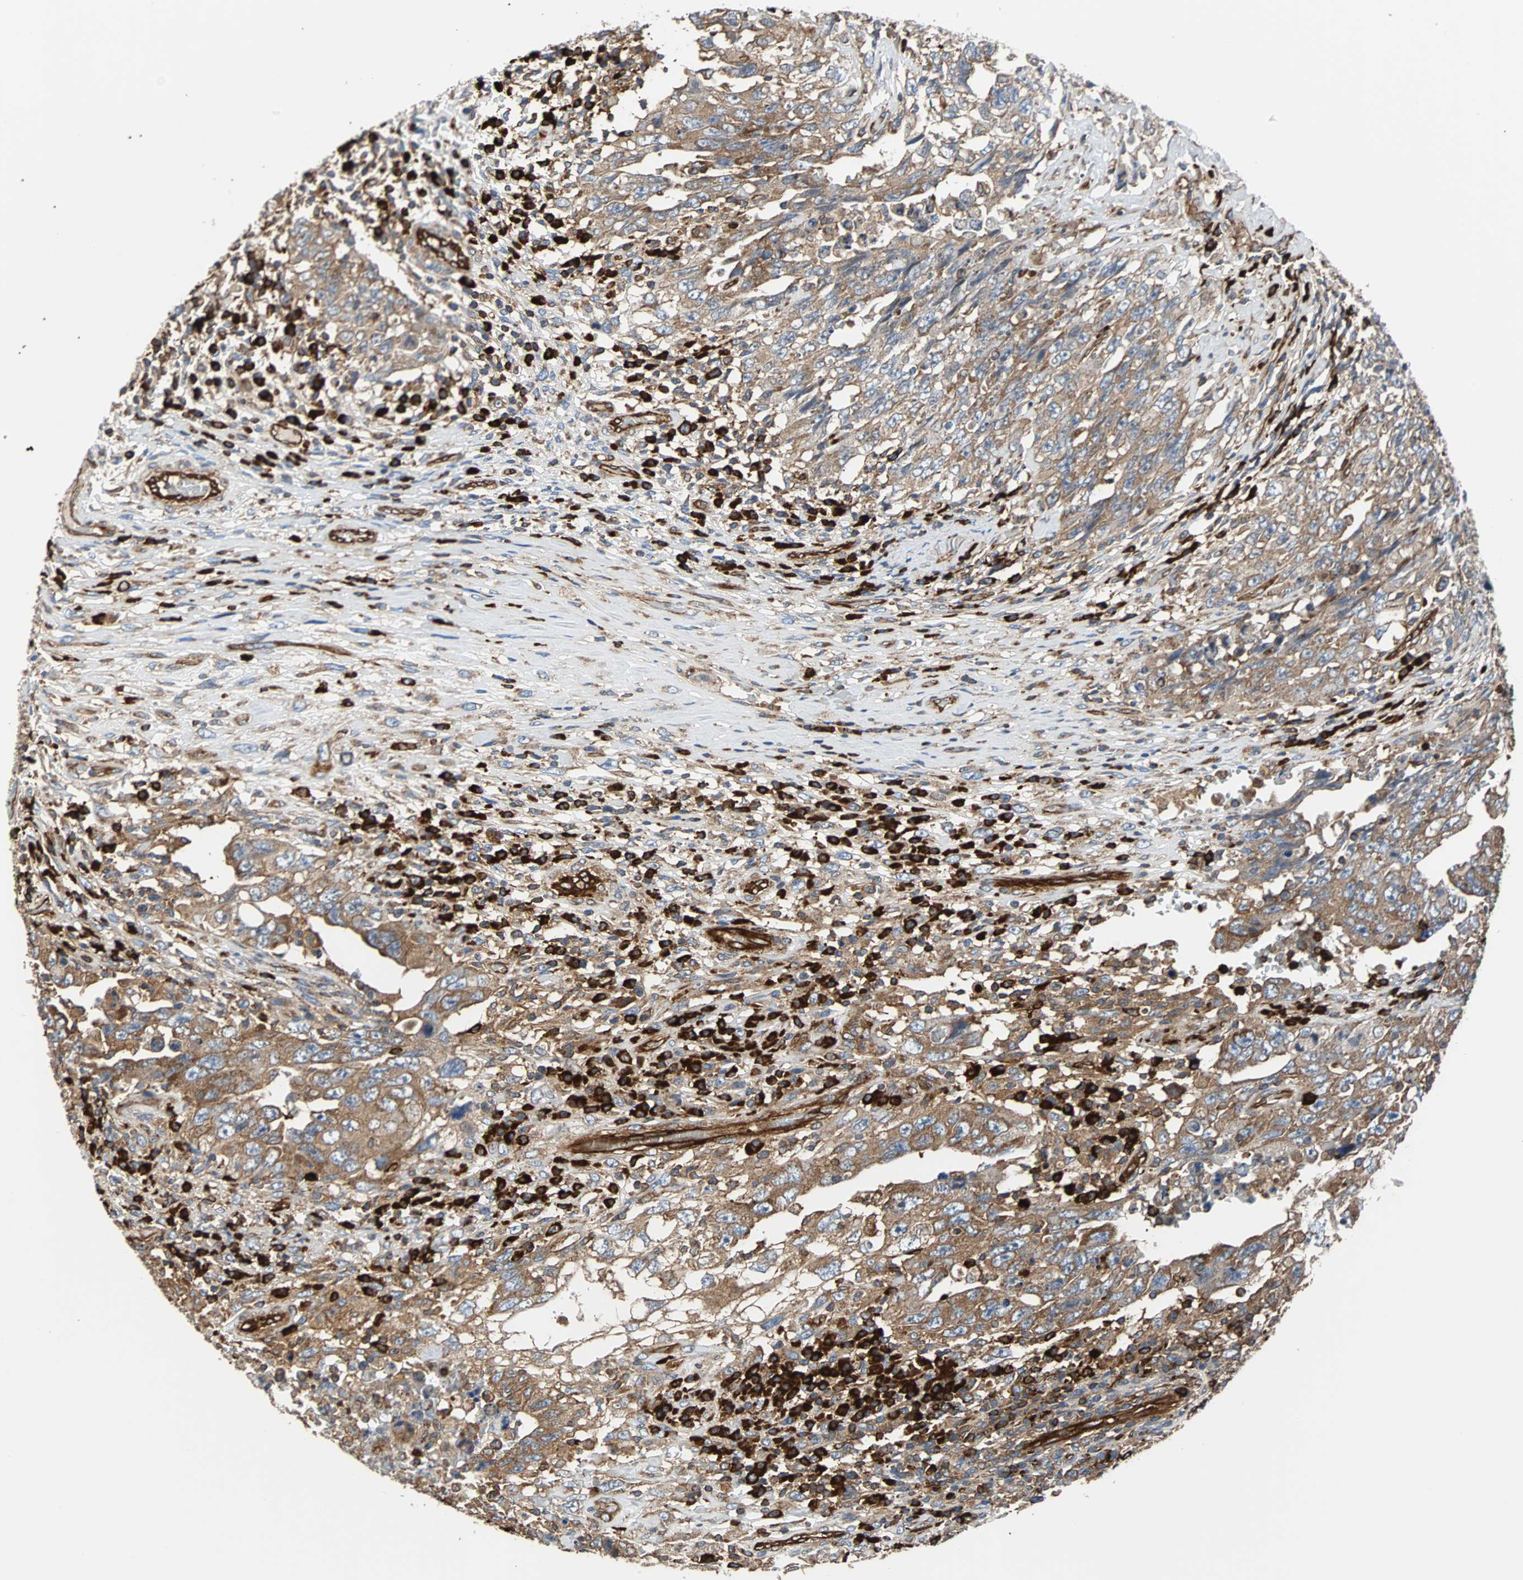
{"staining": {"intensity": "weak", "quantity": ">75%", "location": "cytoplasmic/membranous"}, "tissue": "testis cancer", "cell_type": "Tumor cells", "image_type": "cancer", "snomed": [{"axis": "morphology", "description": "Carcinoma, Embryonal, NOS"}, {"axis": "topography", "description": "Testis"}], "caption": "Immunohistochemistry micrograph of neoplastic tissue: testis cancer stained using immunohistochemistry shows low levels of weak protein expression localized specifically in the cytoplasmic/membranous of tumor cells, appearing as a cytoplasmic/membranous brown color.", "gene": "PLCG2", "patient": {"sex": "male", "age": 26}}